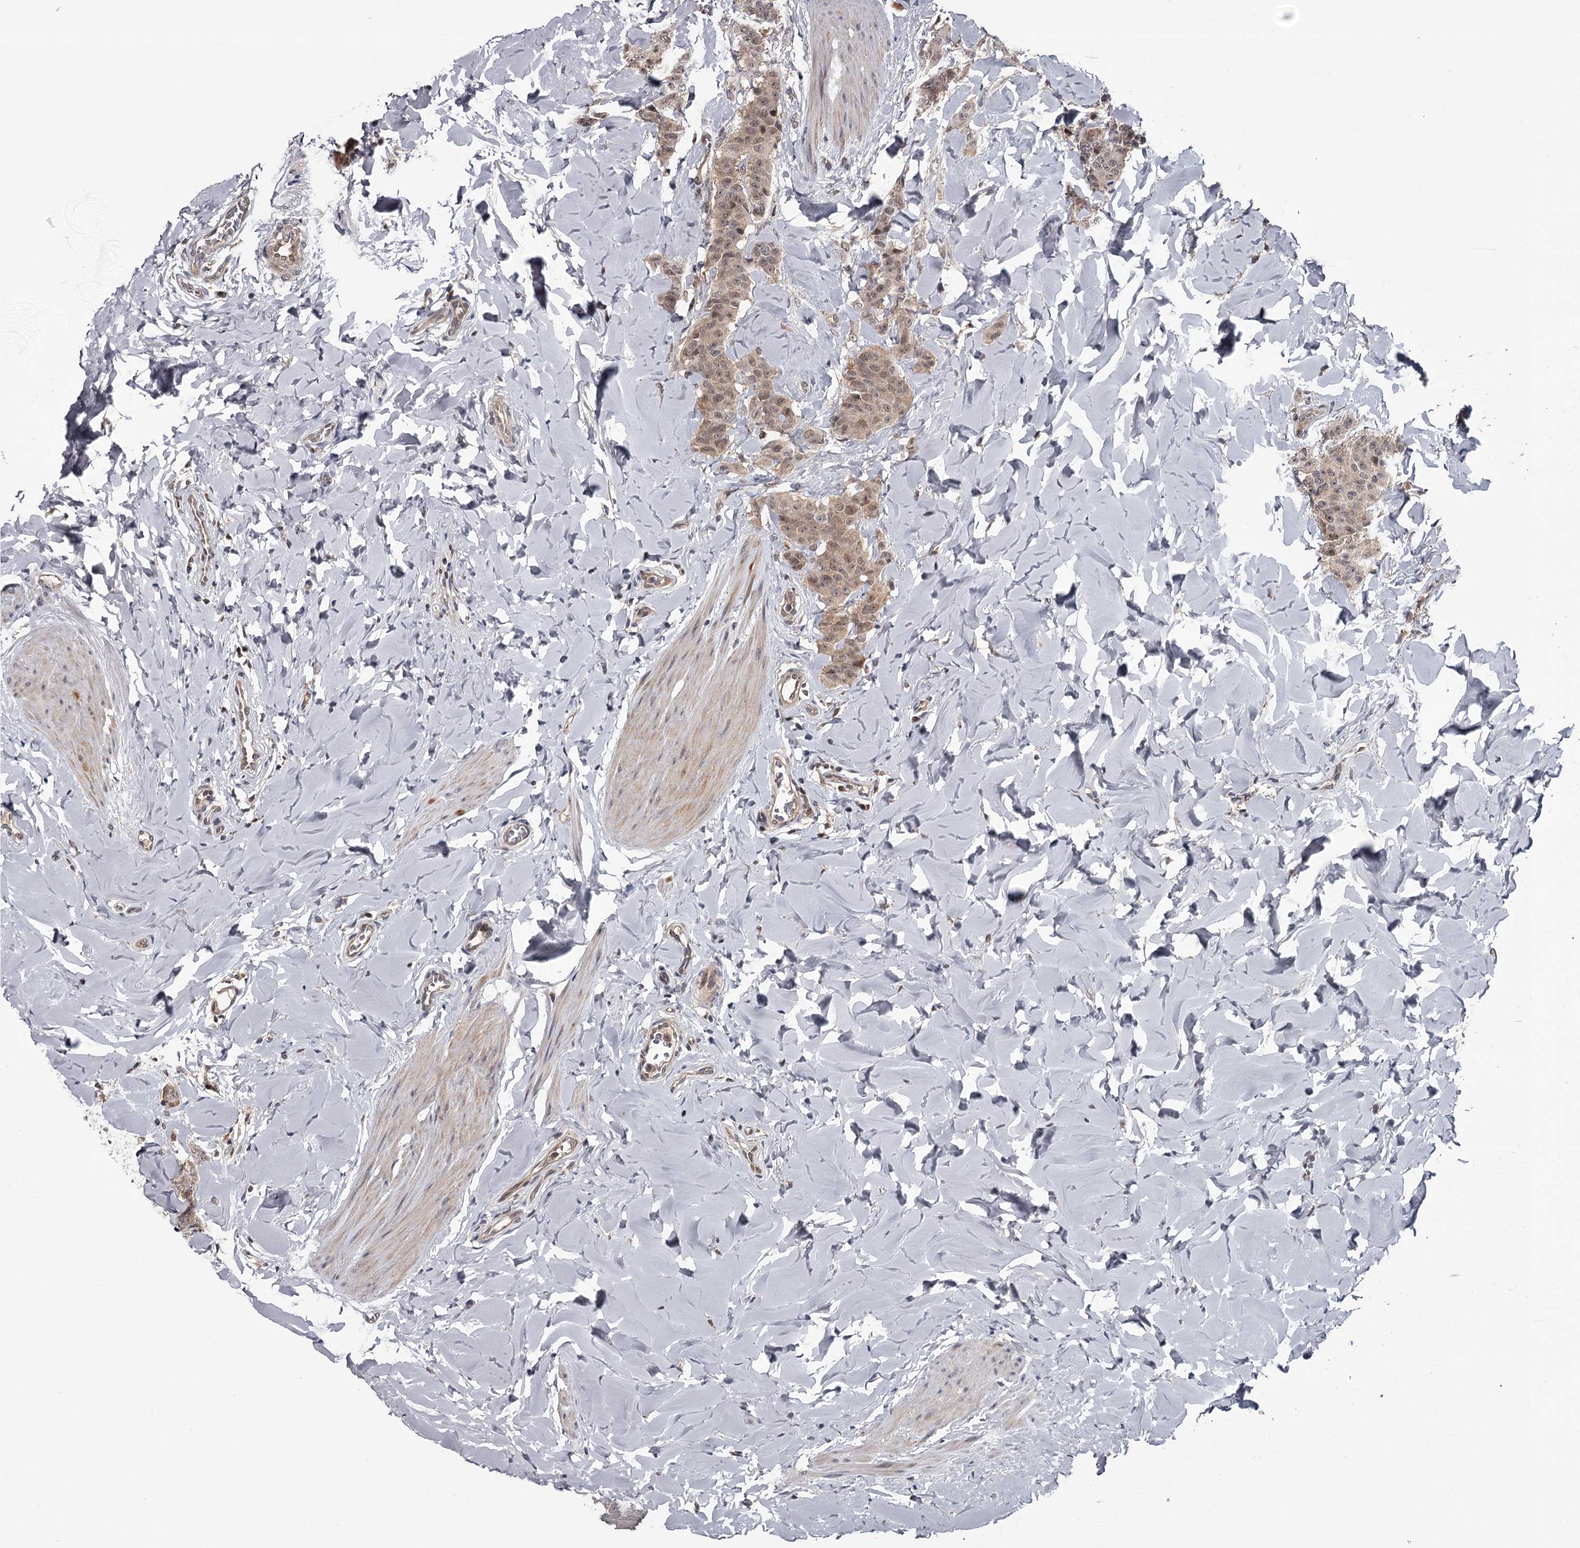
{"staining": {"intensity": "weak", "quantity": "<25%", "location": "nuclear"}, "tissue": "breast cancer", "cell_type": "Tumor cells", "image_type": "cancer", "snomed": [{"axis": "morphology", "description": "Duct carcinoma"}, {"axis": "topography", "description": "Breast"}], "caption": "A micrograph of breast cancer stained for a protein exhibits no brown staining in tumor cells. (DAB IHC, high magnification).", "gene": "GTSF1", "patient": {"sex": "female", "age": 40}}